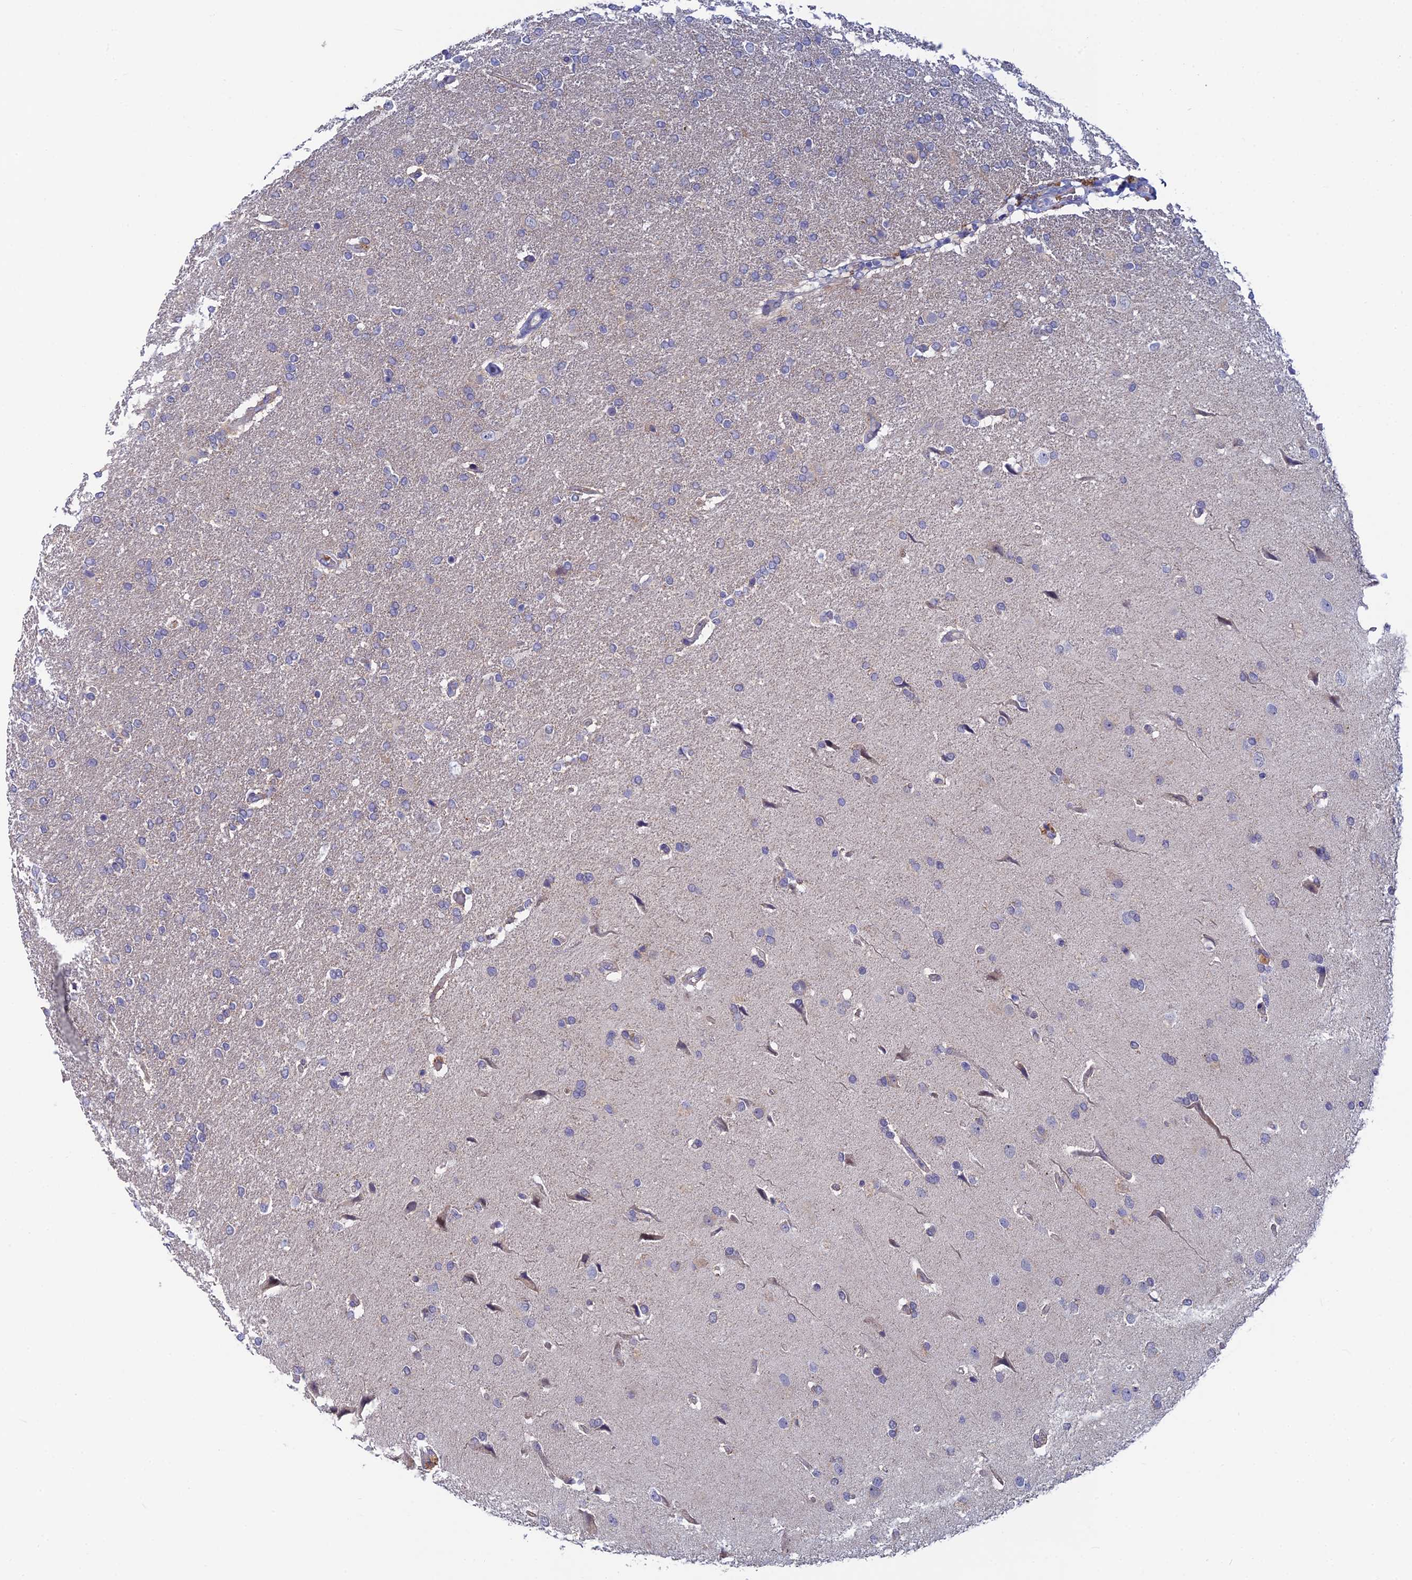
{"staining": {"intensity": "negative", "quantity": "none", "location": "none"}, "tissue": "glioma", "cell_type": "Tumor cells", "image_type": "cancer", "snomed": [{"axis": "morphology", "description": "Glioma, malignant, High grade"}, {"axis": "topography", "description": "Brain"}], "caption": "DAB (3,3'-diaminobenzidine) immunohistochemical staining of human glioma reveals no significant expression in tumor cells.", "gene": "GIPC1", "patient": {"sex": "male", "age": 72}}